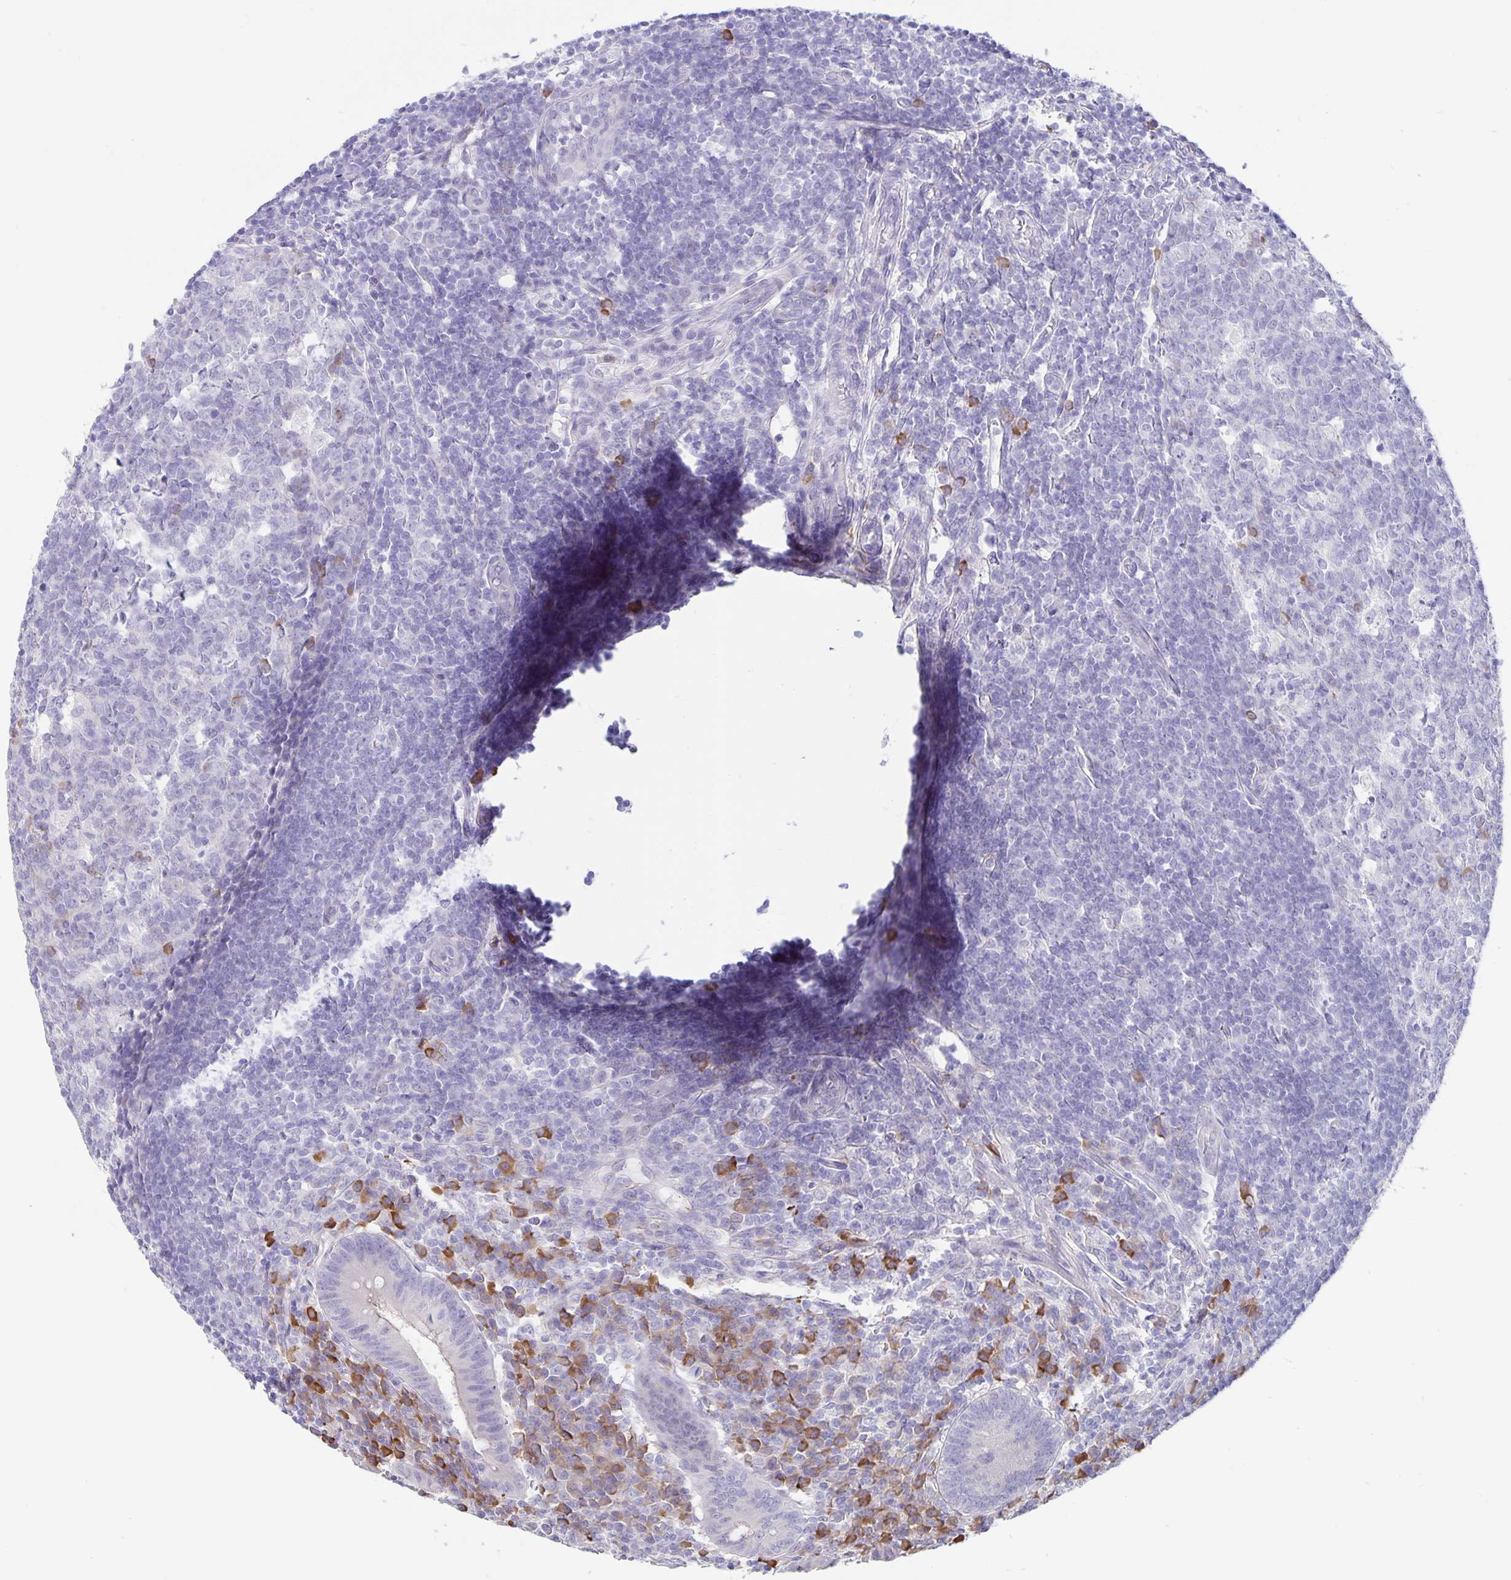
{"staining": {"intensity": "negative", "quantity": "none", "location": "none"}, "tissue": "appendix", "cell_type": "Glandular cells", "image_type": "normal", "snomed": [{"axis": "morphology", "description": "Normal tissue, NOS"}, {"axis": "topography", "description": "Appendix"}], "caption": "The image shows no staining of glandular cells in unremarkable appendix.", "gene": "ERMN", "patient": {"sex": "male", "age": 18}}